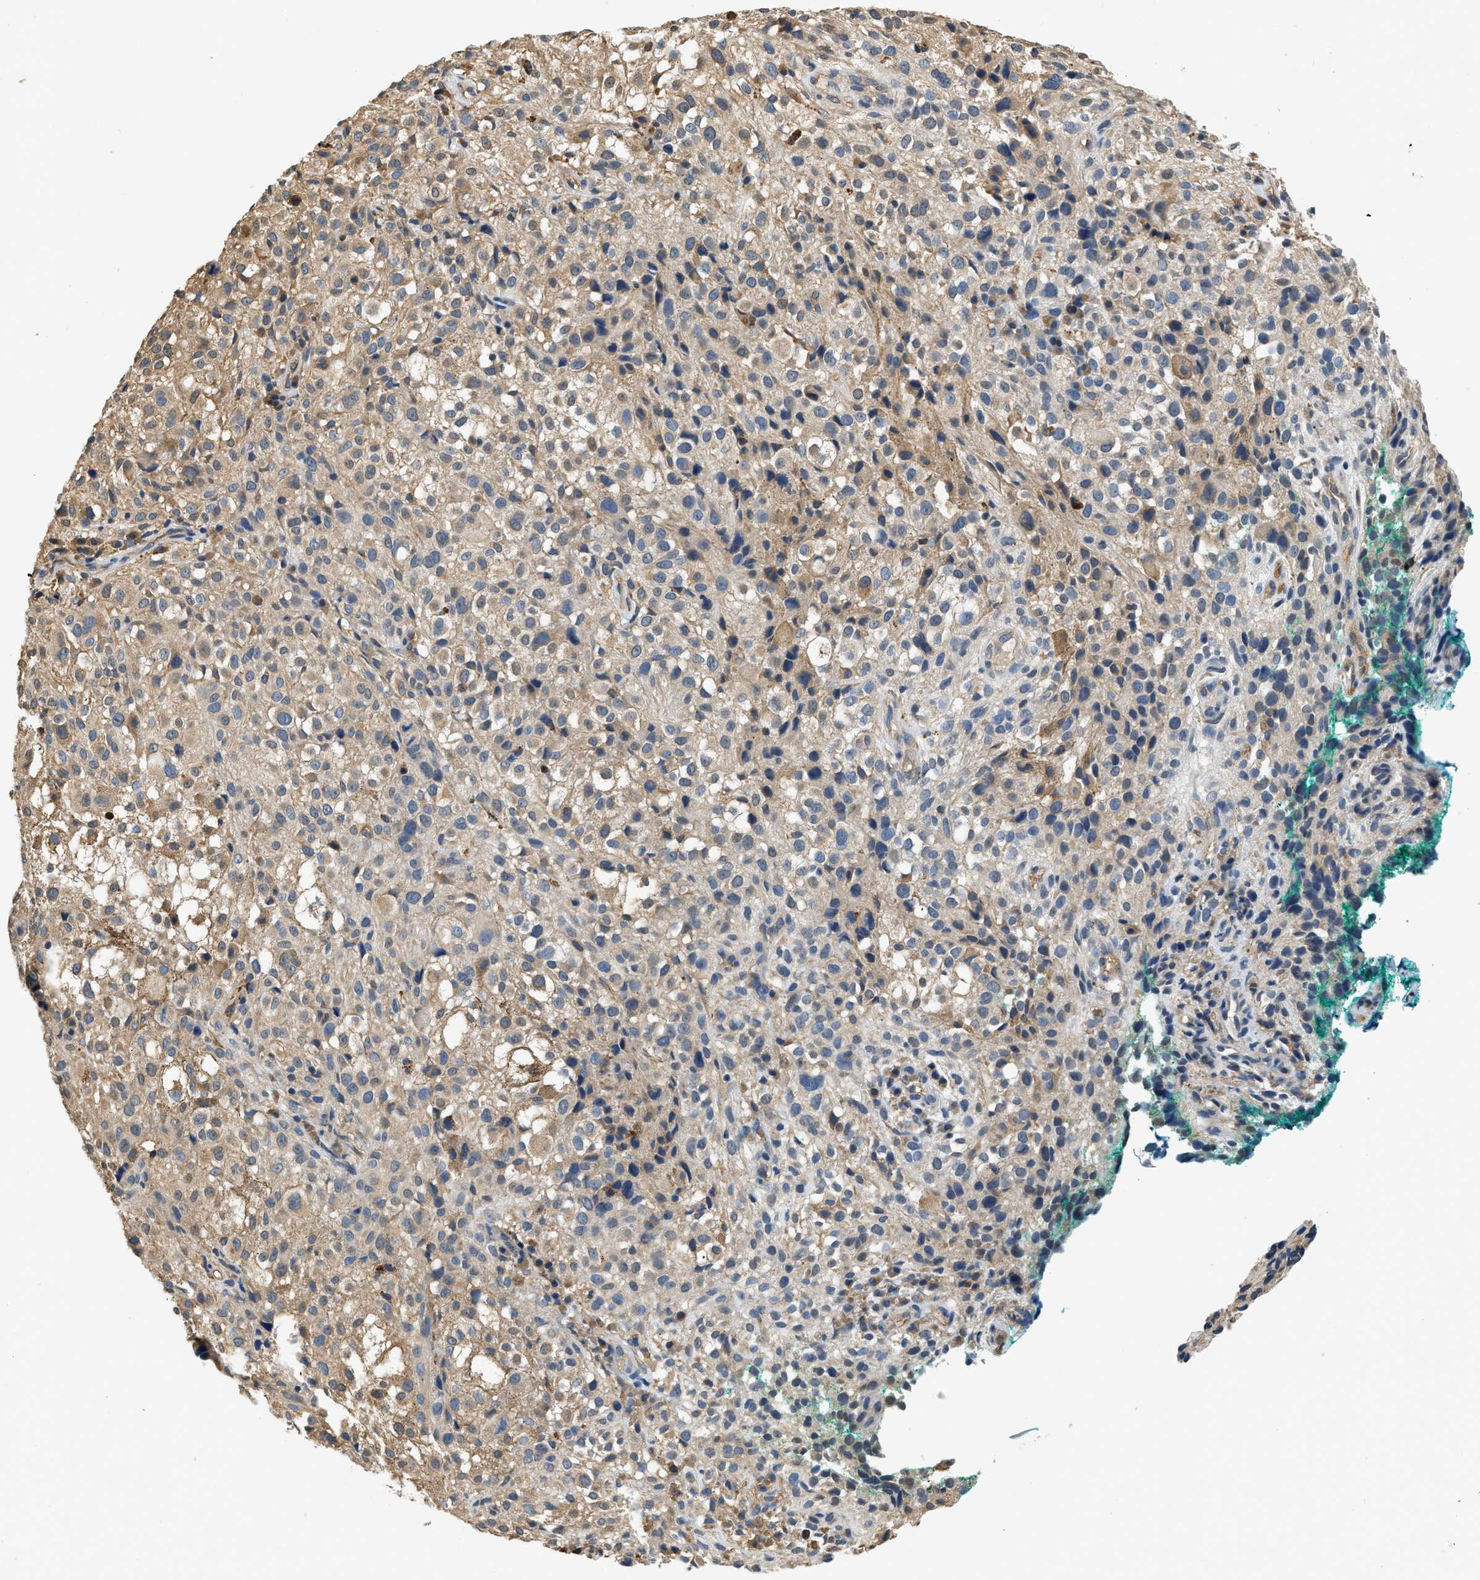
{"staining": {"intensity": "weak", "quantity": ">75%", "location": "cytoplasmic/membranous"}, "tissue": "melanoma", "cell_type": "Tumor cells", "image_type": "cancer", "snomed": [{"axis": "morphology", "description": "Necrosis, NOS"}, {"axis": "morphology", "description": "Malignant melanoma, NOS"}, {"axis": "topography", "description": "Skin"}], "caption": "Weak cytoplasmic/membranous staining is identified in about >75% of tumor cells in melanoma.", "gene": "BCL7C", "patient": {"sex": "female", "age": 87}}